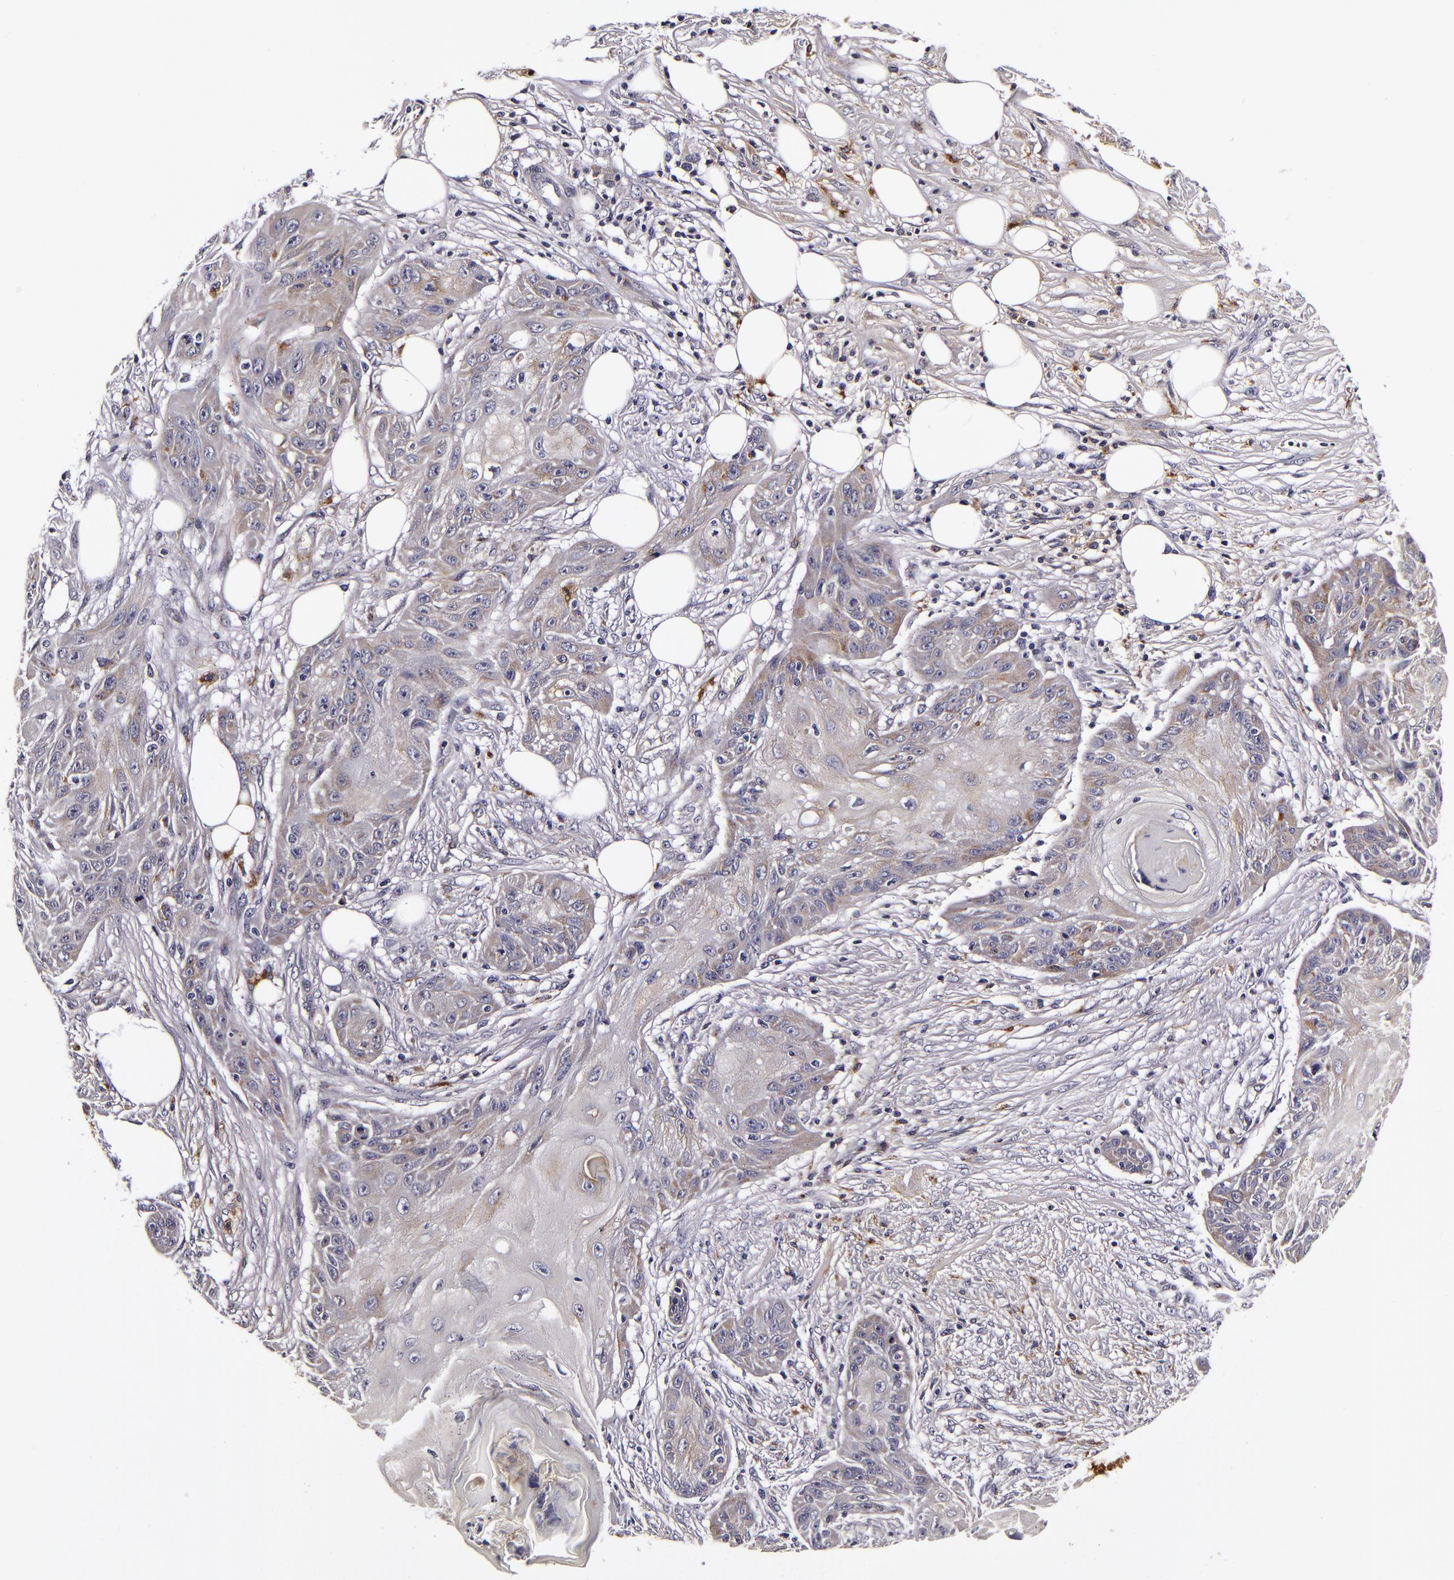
{"staining": {"intensity": "negative", "quantity": "none", "location": "none"}, "tissue": "skin cancer", "cell_type": "Tumor cells", "image_type": "cancer", "snomed": [{"axis": "morphology", "description": "Squamous cell carcinoma, NOS"}, {"axis": "topography", "description": "Skin"}], "caption": "High magnification brightfield microscopy of skin cancer (squamous cell carcinoma) stained with DAB (3,3'-diaminobenzidine) (brown) and counterstained with hematoxylin (blue): tumor cells show no significant expression.", "gene": "LGALS3BP", "patient": {"sex": "female", "age": 88}}